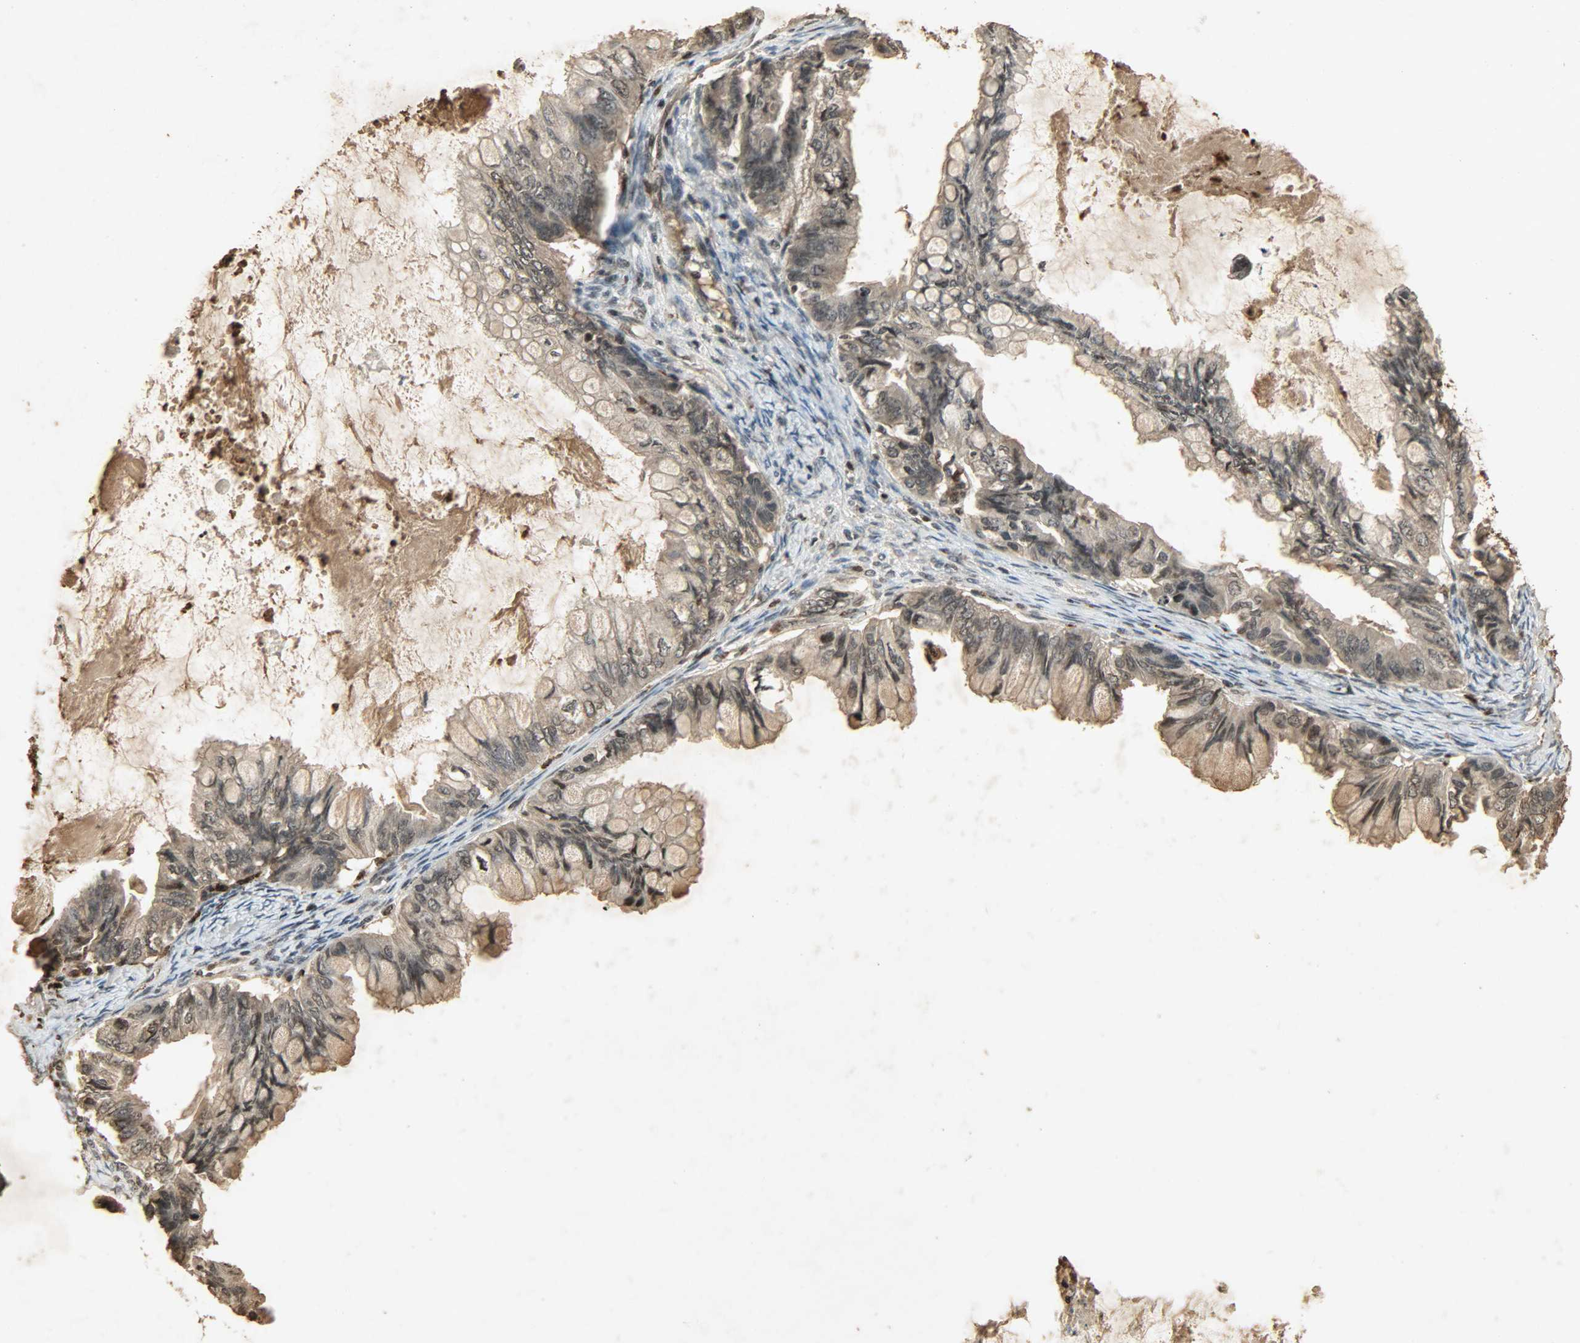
{"staining": {"intensity": "moderate", "quantity": ">75%", "location": "cytoplasmic/membranous,nuclear"}, "tissue": "ovarian cancer", "cell_type": "Tumor cells", "image_type": "cancer", "snomed": [{"axis": "morphology", "description": "Cystadenocarcinoma, mucinous, NOS"}, {"axis": "topography", "description": "Ovary"}], "caption": "High-power microscopy captured an immunohistochemistry photomicrograph of ovarian mucinous cystadenocarcinoma, revealing moderate cytoplasmic/membranous and nuclear staining in about >75% of tumor cells. (brown staining indicates protein expression, while blue staining denotes nuclei).", "gene": "PPP3R1", "patient": {"sex": "female", "age": 80}}